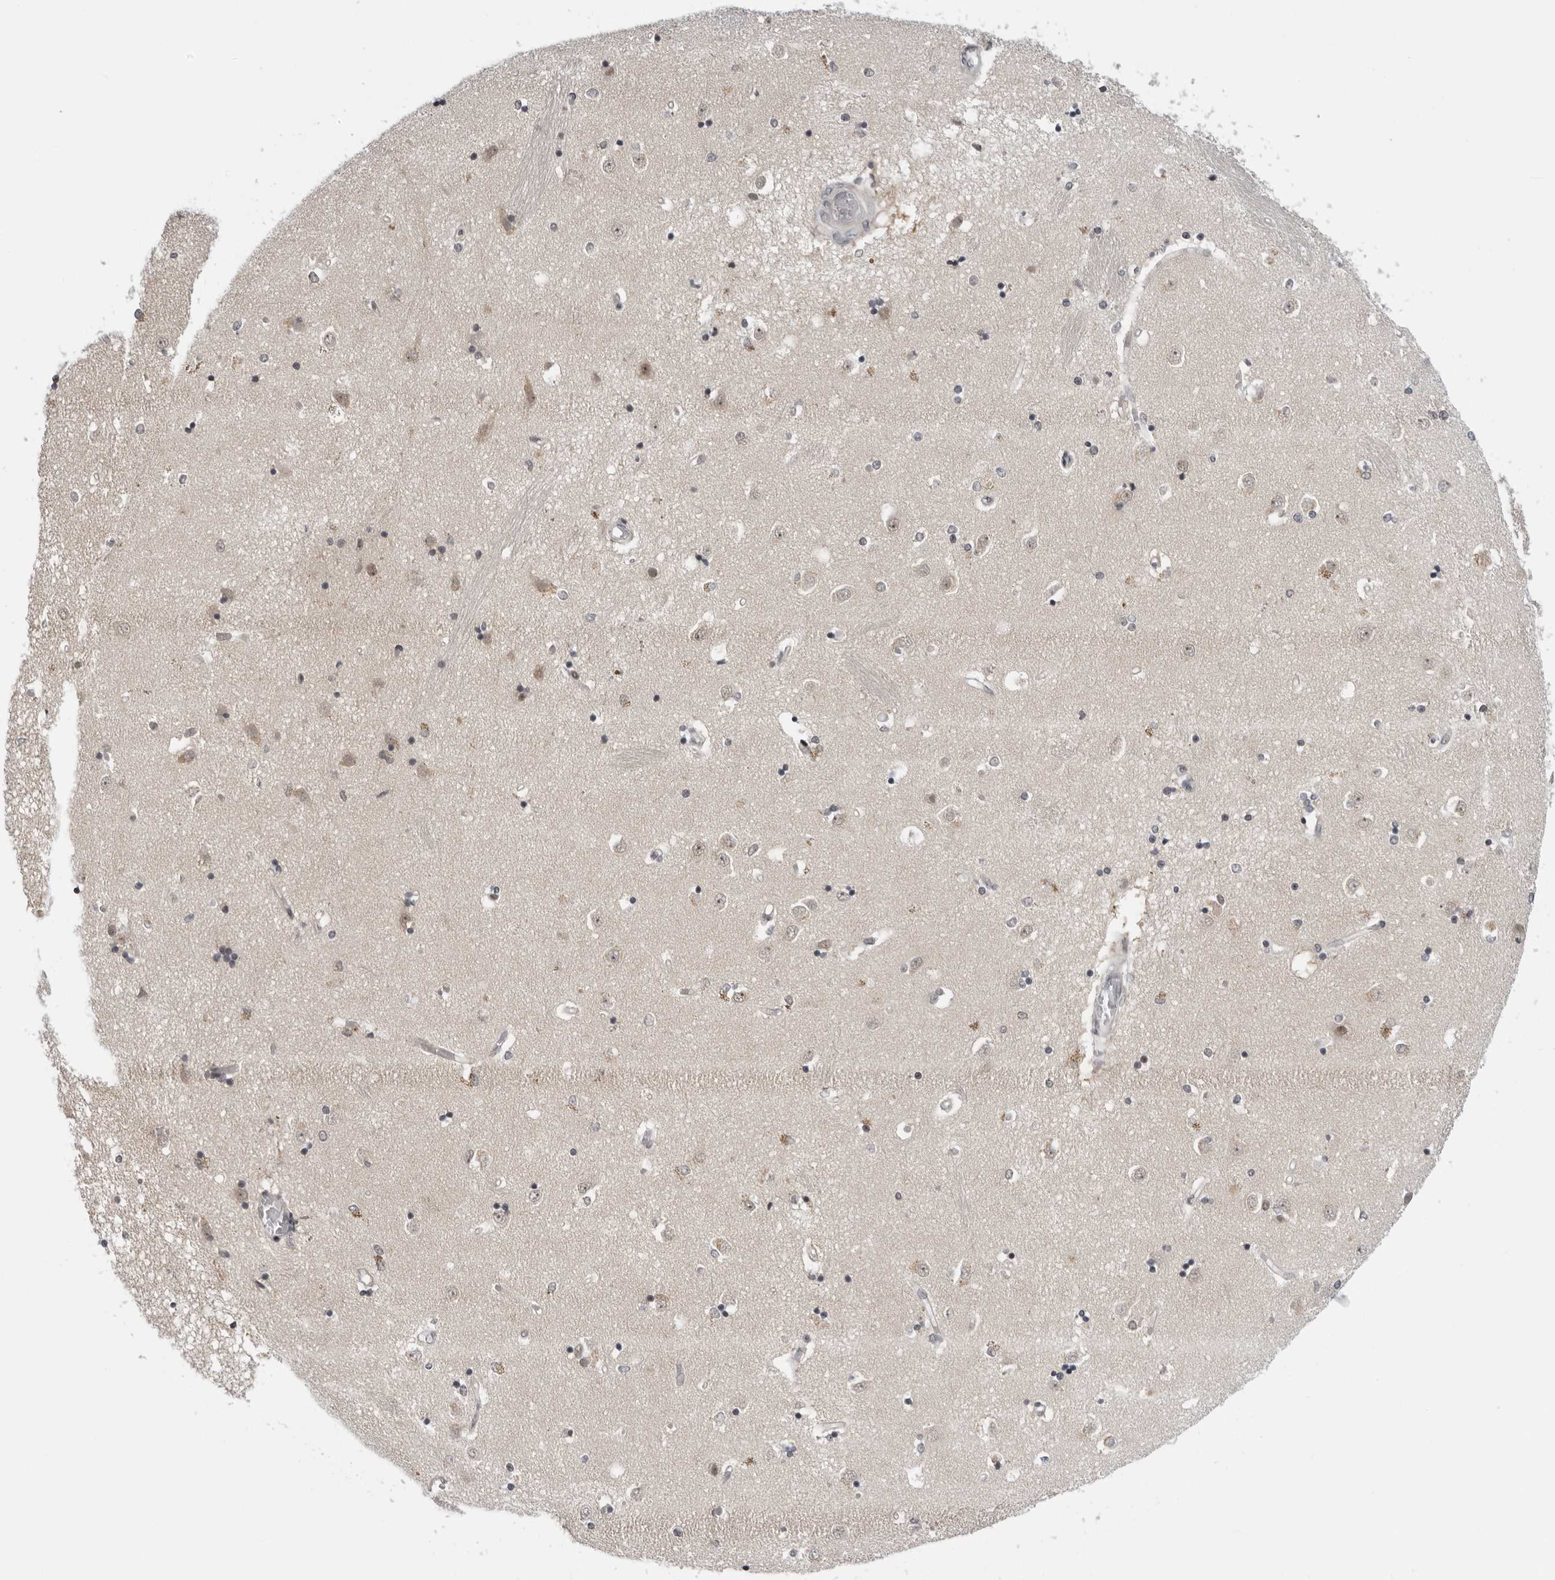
{"staining": {"intensity": "moderate", "quantity": "<25%", "location": "nuclear"}, "tissue": "caudate", "cell_type": "Glial cells", "image_type": "normal", "snomed": [{"axis": "morphology", "description": "Normal tissue, NOS"}, {"axis": "topography", "description": "Lateral ventricle wall"}], "caption": "Protein staining displays moderate nuclear positivity in approximately <25% of glial cells in normal caudate.", "gene": "ALPK2", "patient": {"sex": "male", "age": 45}}